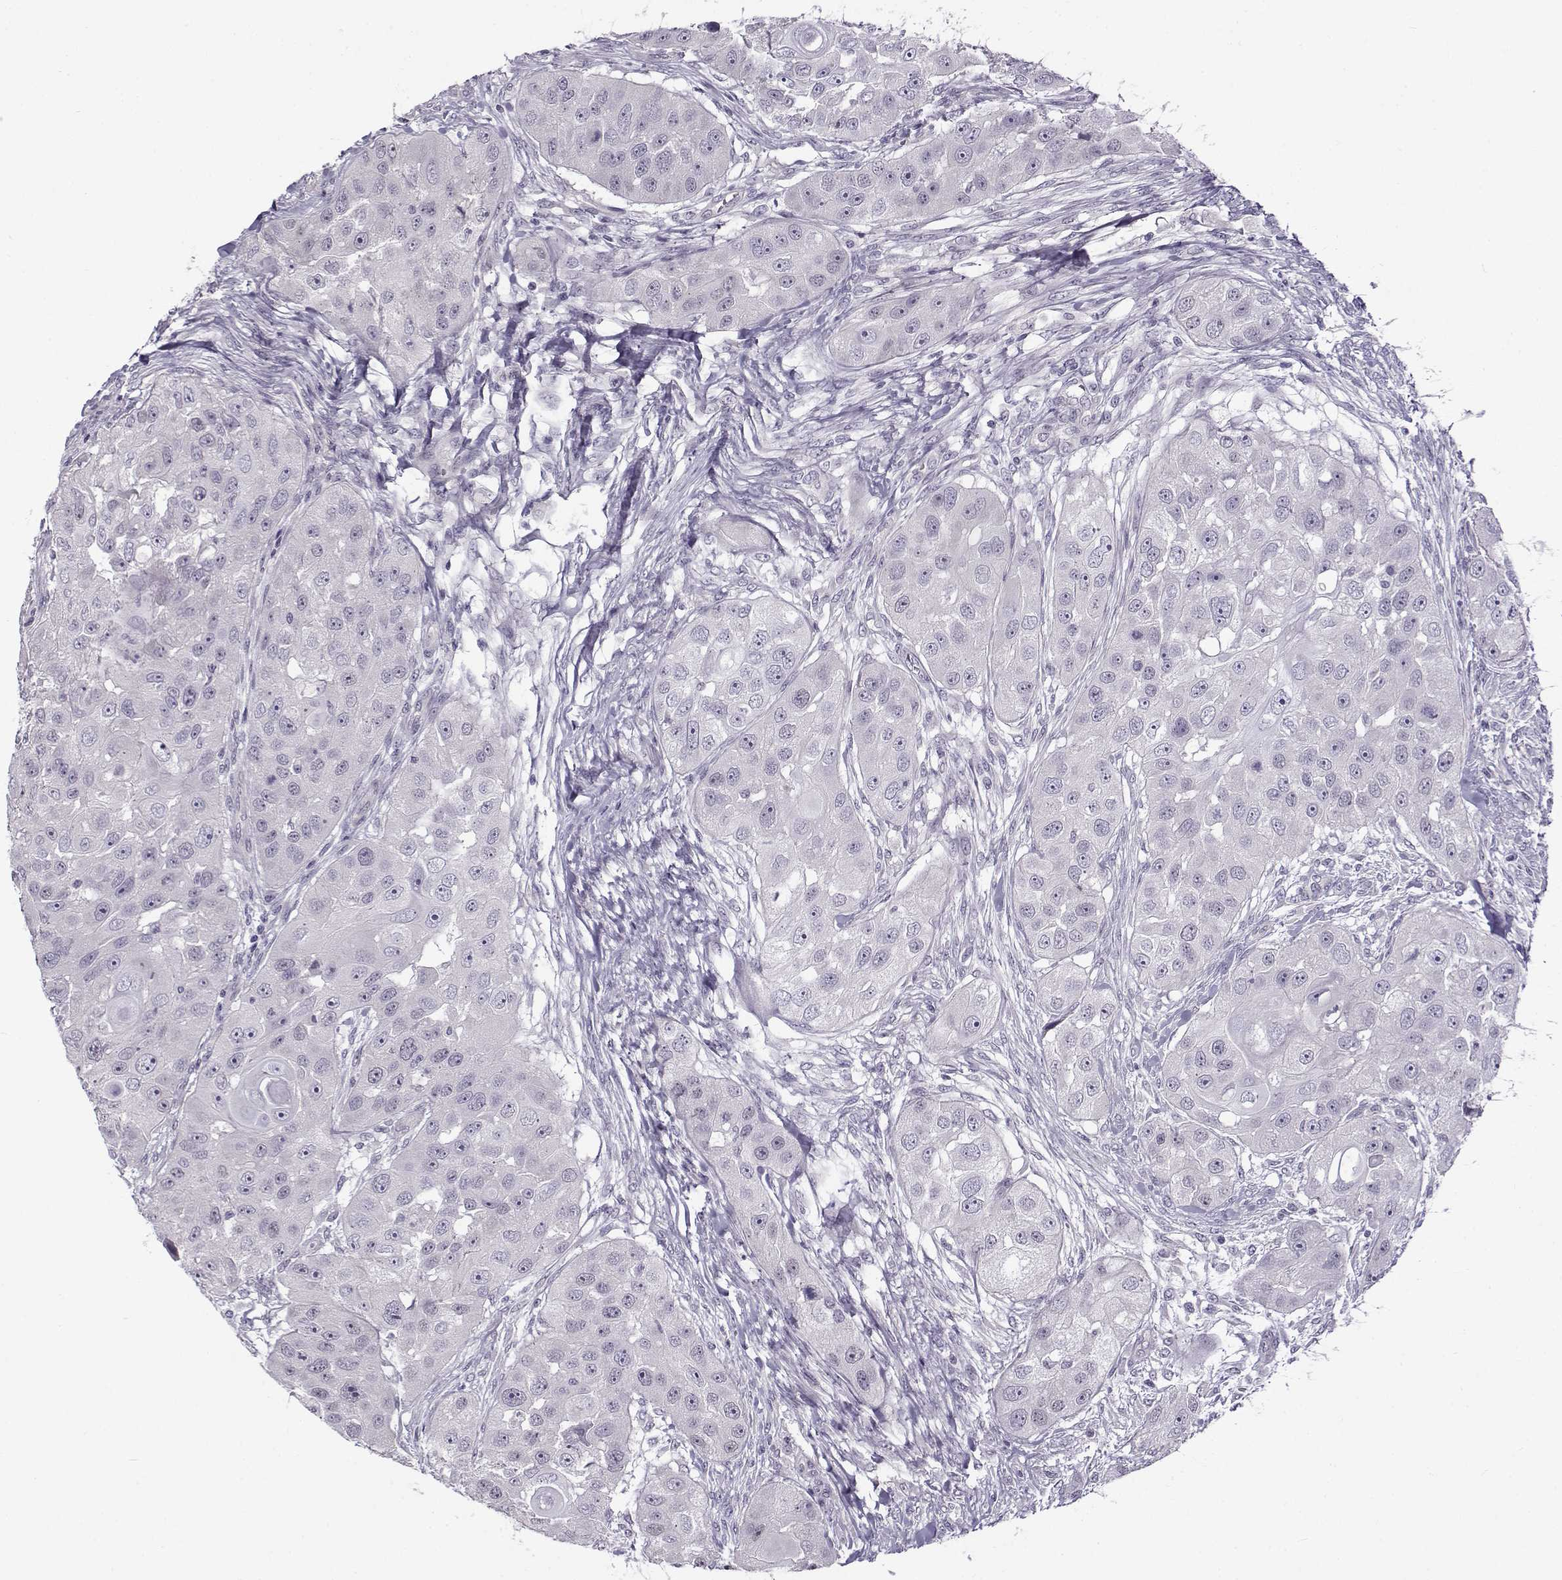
{"staining": {"intensity": "negative", "quantity": "none", "location": "none"}, "tissue": "head and neck cancer", "cell_type": "Tumor cells", "image_type": "cancer", "snomed": [{"axis": "morphology", "description": "Squamous cell carcinoma, NOS"}, {"axis": "topography", "description": "Head-Neck"}], "caption": "Immunohistochemistry (IHC) image of neoplastic tissue: head and neck squamous cell carcinoma stained with DAB exhibits no significant protein expression in tumor cells.", "gene": "TEX55", "patient": {"sex": "male", "age": 51}}